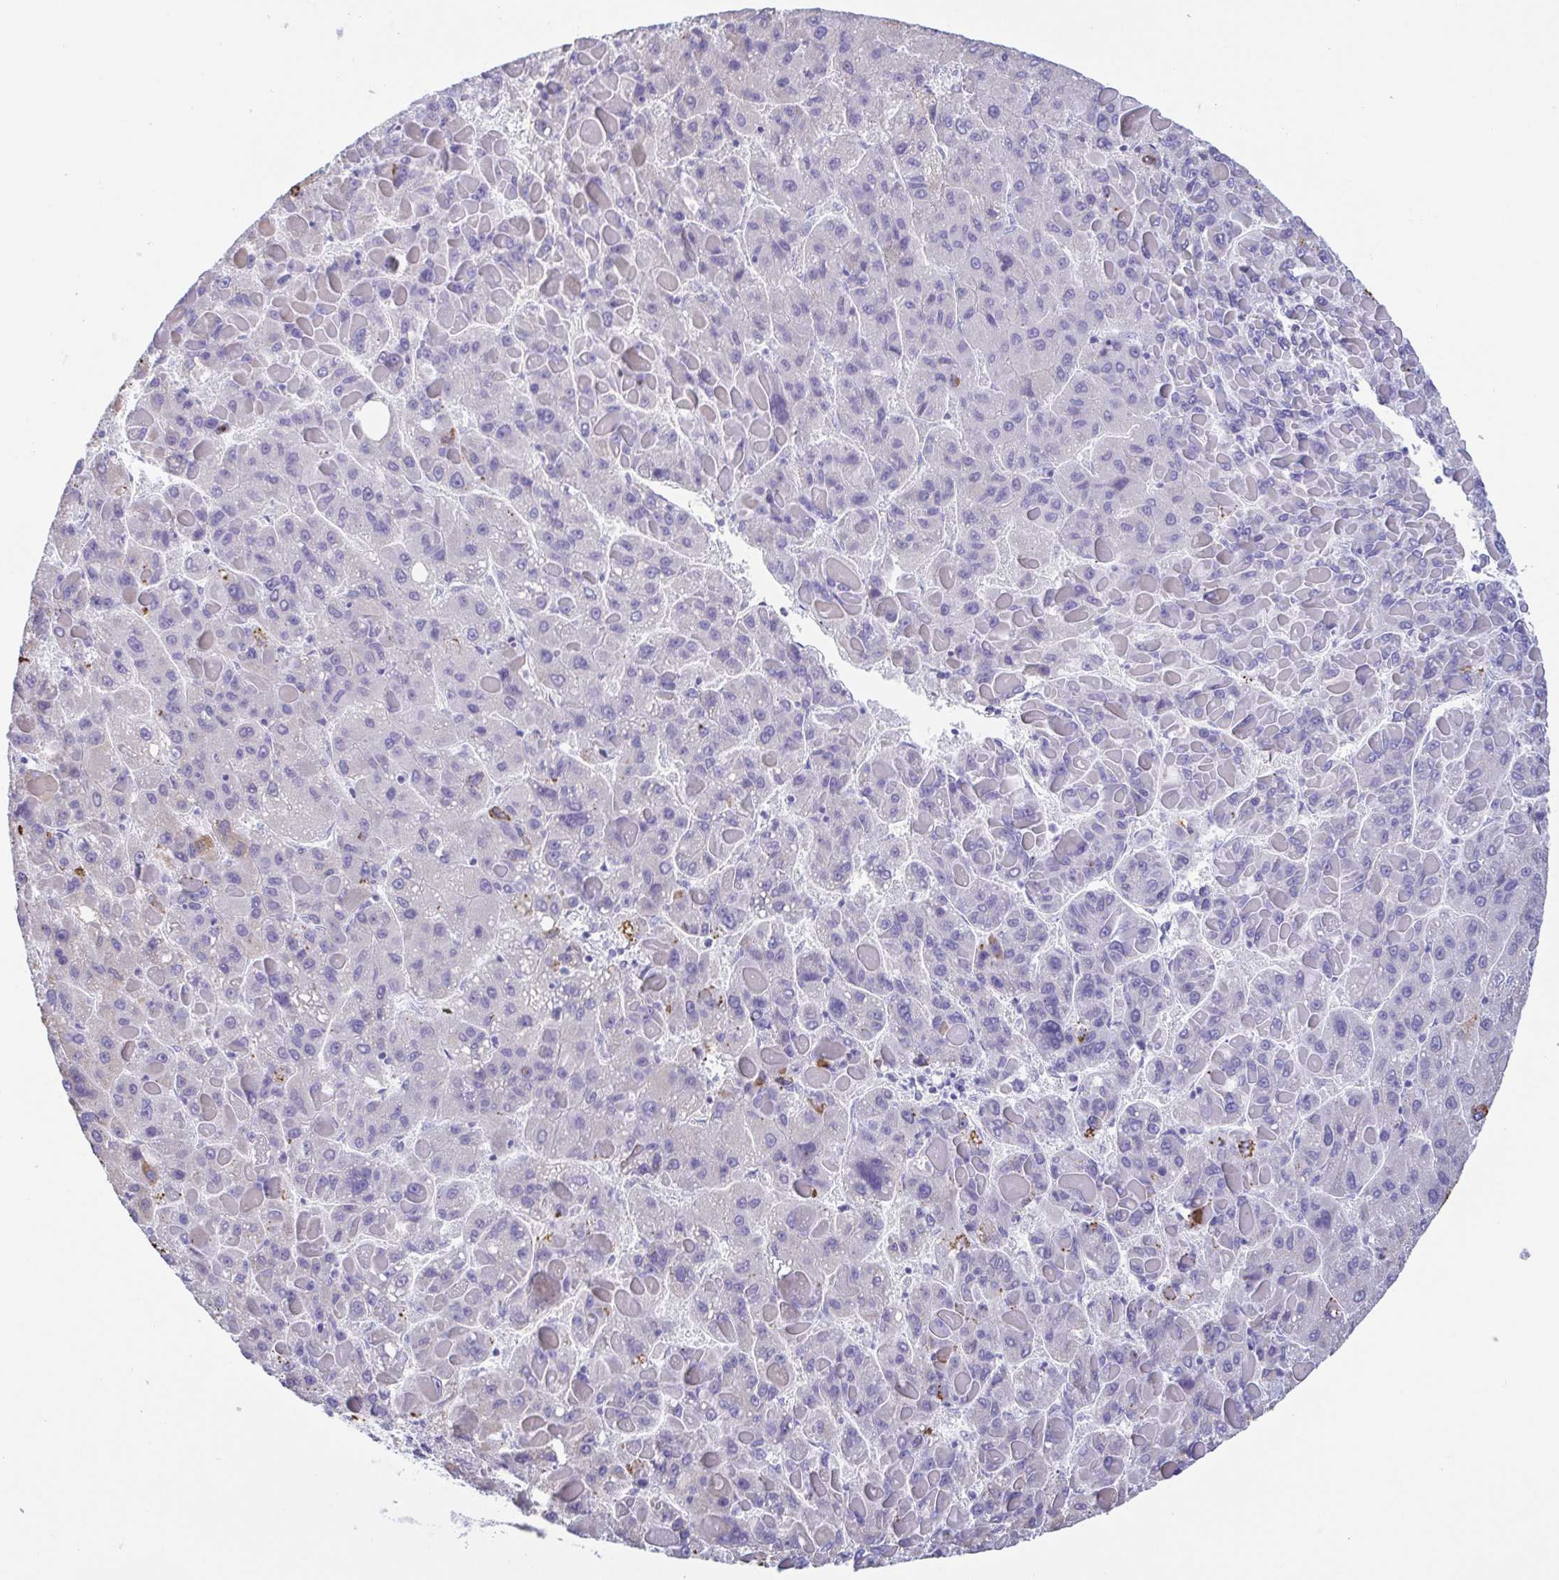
{"staining": {"intensity": "negative", "quantity": "none", "location": "none"}, "tissue": "liver cancer", "cell_type": "Tumor cells", "image_type": "cancer", "snomed": [{"axis": "morphology", "description": "Carcinoma, Hepatocellular, NOS"}, {"axis": "topography", "description": "Liver"}], "caption": "Tumor cells are negative for brown protein staining in liver cancer.", "gene": "TREH", "patient": {"sex": "female", "age": 82}}